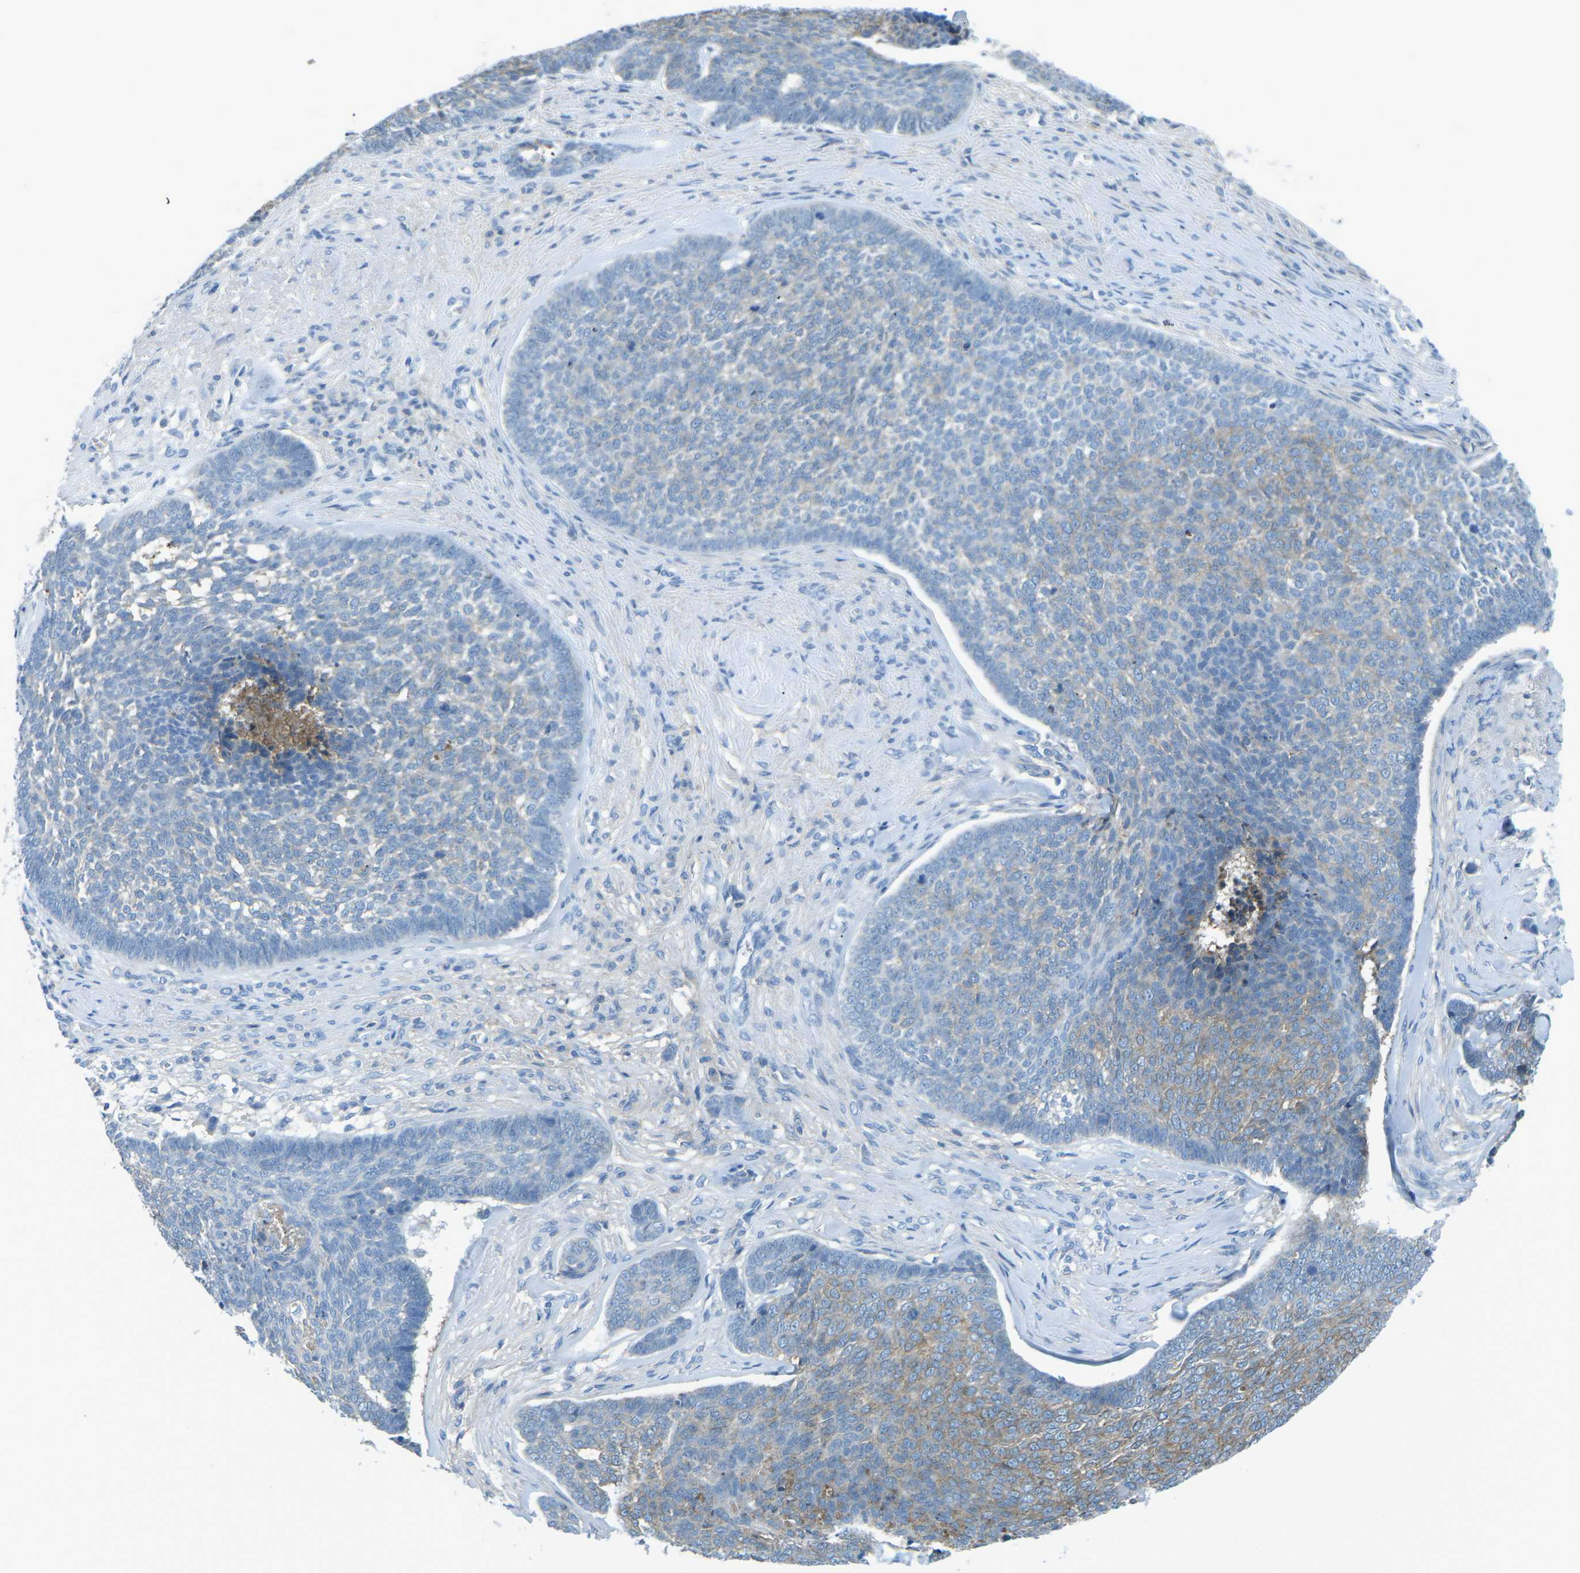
{"staining": {"intensity": "weak", "quantity": "25%-75%", "location": "cytoplasmic/membranous"}, "tissue": "skin cancer", "cell_type": "Tumor cells", "image_type": "cancer", "snomed": [{"axis": "morphology", "description": "Basal cell carcinoma"}, {"axis": "topography", "description": "Skin"}], "caption": "IHC photomicrograph of human skin cancer stained for a protein (brown), which shows low levels of weak cytoplasmic/membranous staining in about 25%-75% of tumor cells.", "gene": "CD47", "patient": {"sex": "male", "age": 84}}